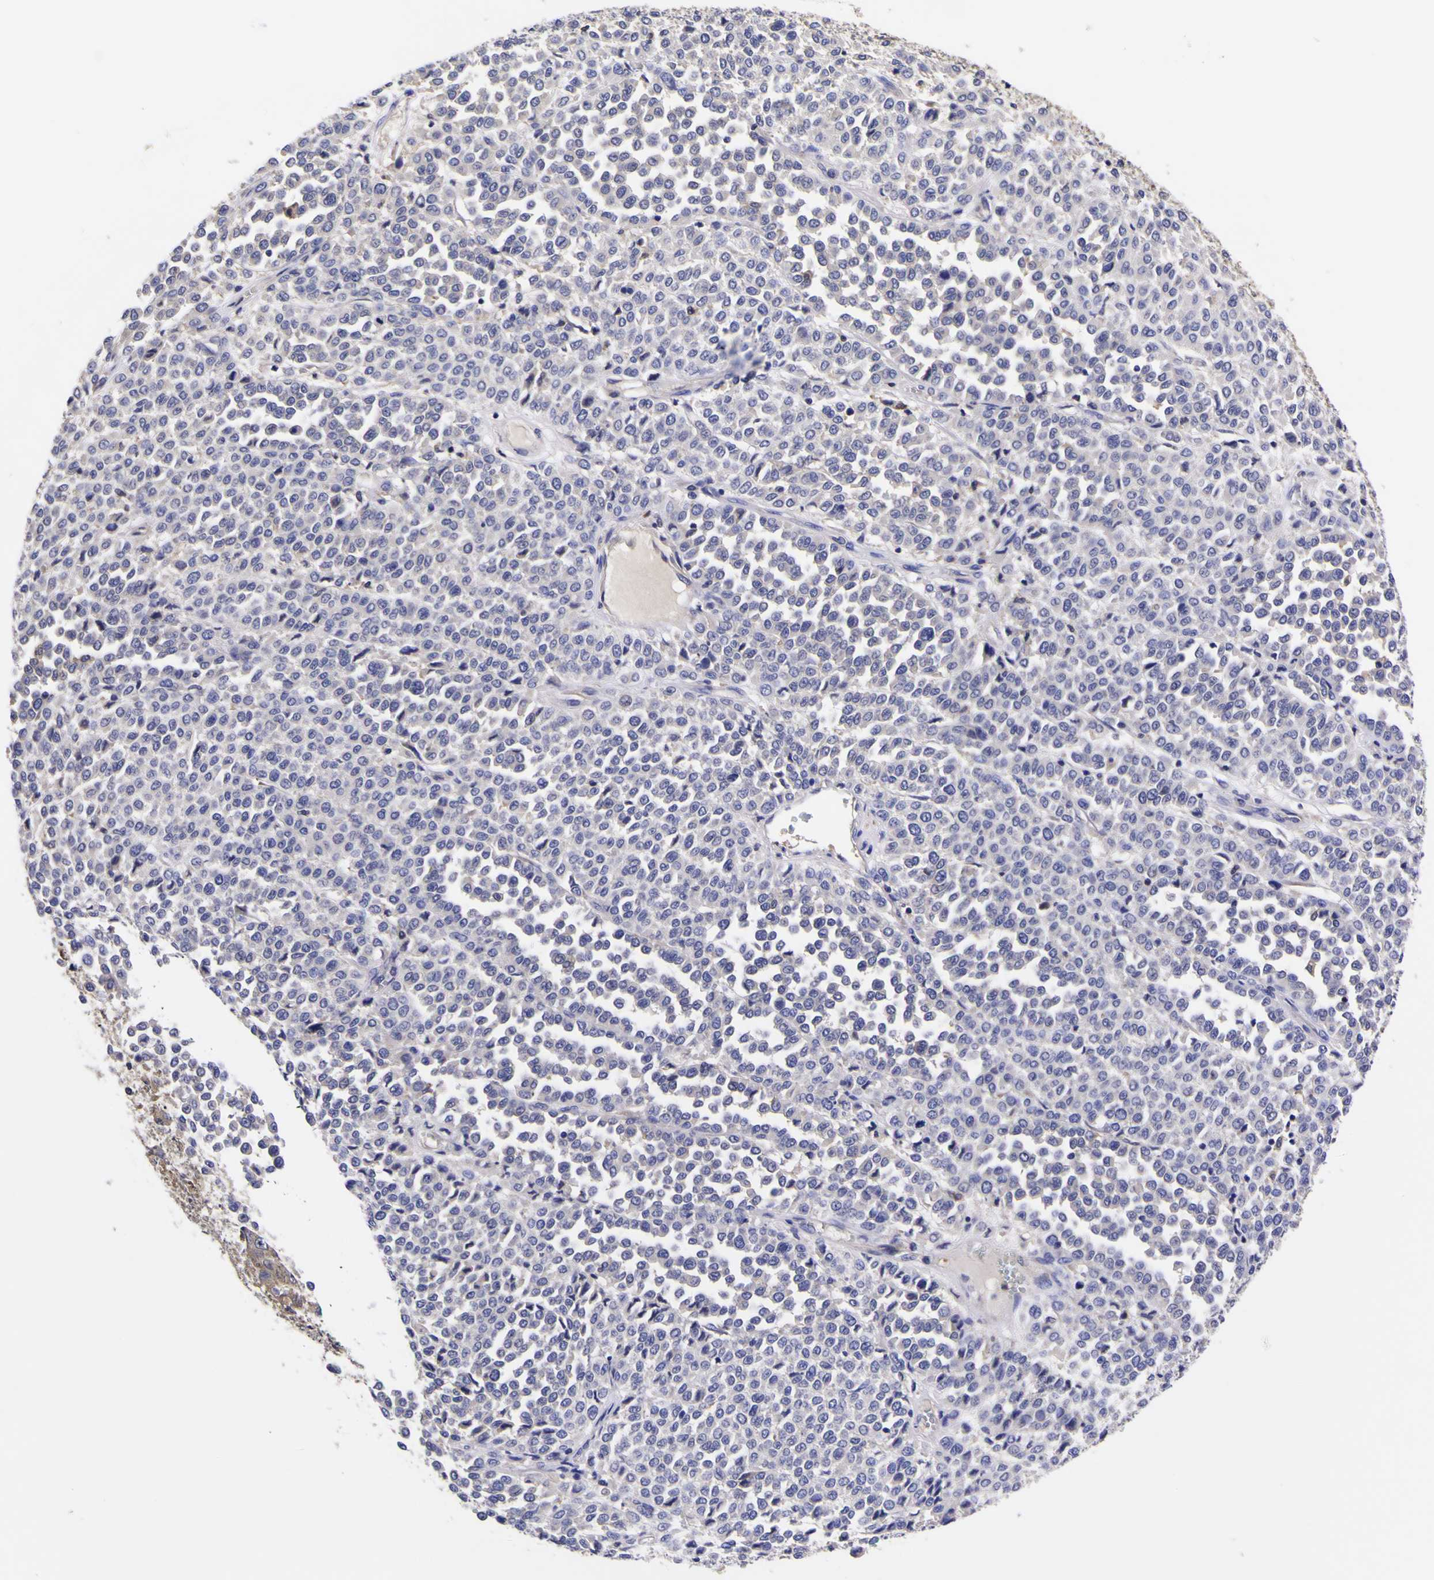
{"staining": {"intensity": "negative", "quantity": "none", "location": "none"}, "tissue": "melanoma", "cell_type": "Tumor cells", "image_type": "cancer", "snomed": [{"axis": "morphology", "description": "Malignant melanoma, Metastatic site"}, {"axis": "topography", "description": "Pancreas"}], "caption": "The micrograph exhibits no staining of tumor cells in malignant melanoma (metastatic site). (DAB IHC visualized using brightfield microscopy, high magnification).", "gene": "MAPK14", "patient": {"sex": "female", "age": 30}}